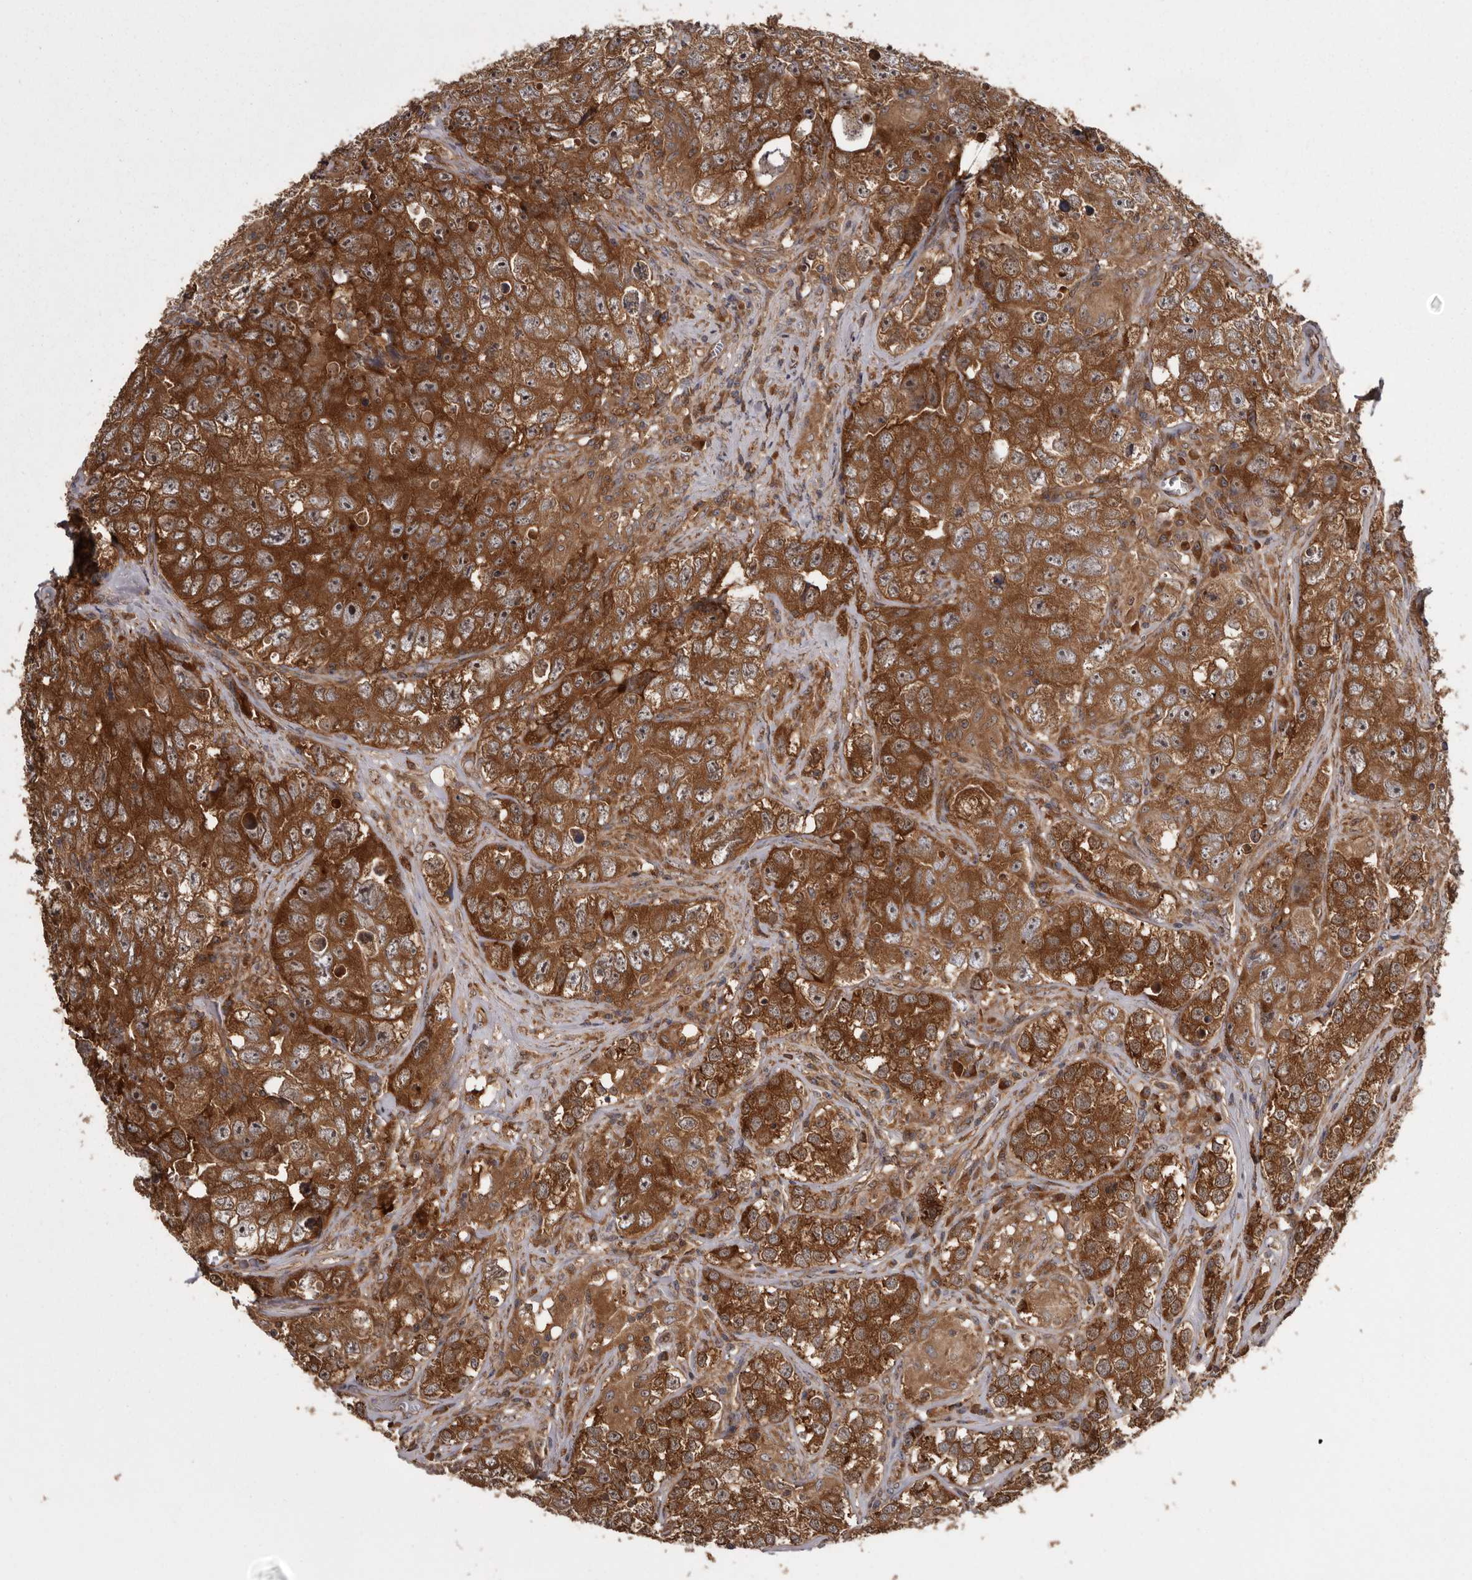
{"staining": {"intensity": "strong", "quantity": ">75%", "location": "cytoplasmic/membranous,nuclear"}, "tissue": "testis cancer", "cell_type": "Tumor cells", "image_type": "cancer", "snomed": [{"axis": "morphology", "description": "Seminoma, NOS"}, {"axis": "morphology", "description": "Carcinoma, Embryonal, NOS"}, {"axis": "topography", "description": "Testis"}], "caption": "Testis cancer tissue displays strong cytoplasmic/membranous and nuclear expression in about >75% of tumor cells The protein of interest is shown in brown color, while the nuclei are stained blue.", "gene": "DARS1", "patient": {"sex": "male", "age": 43}}